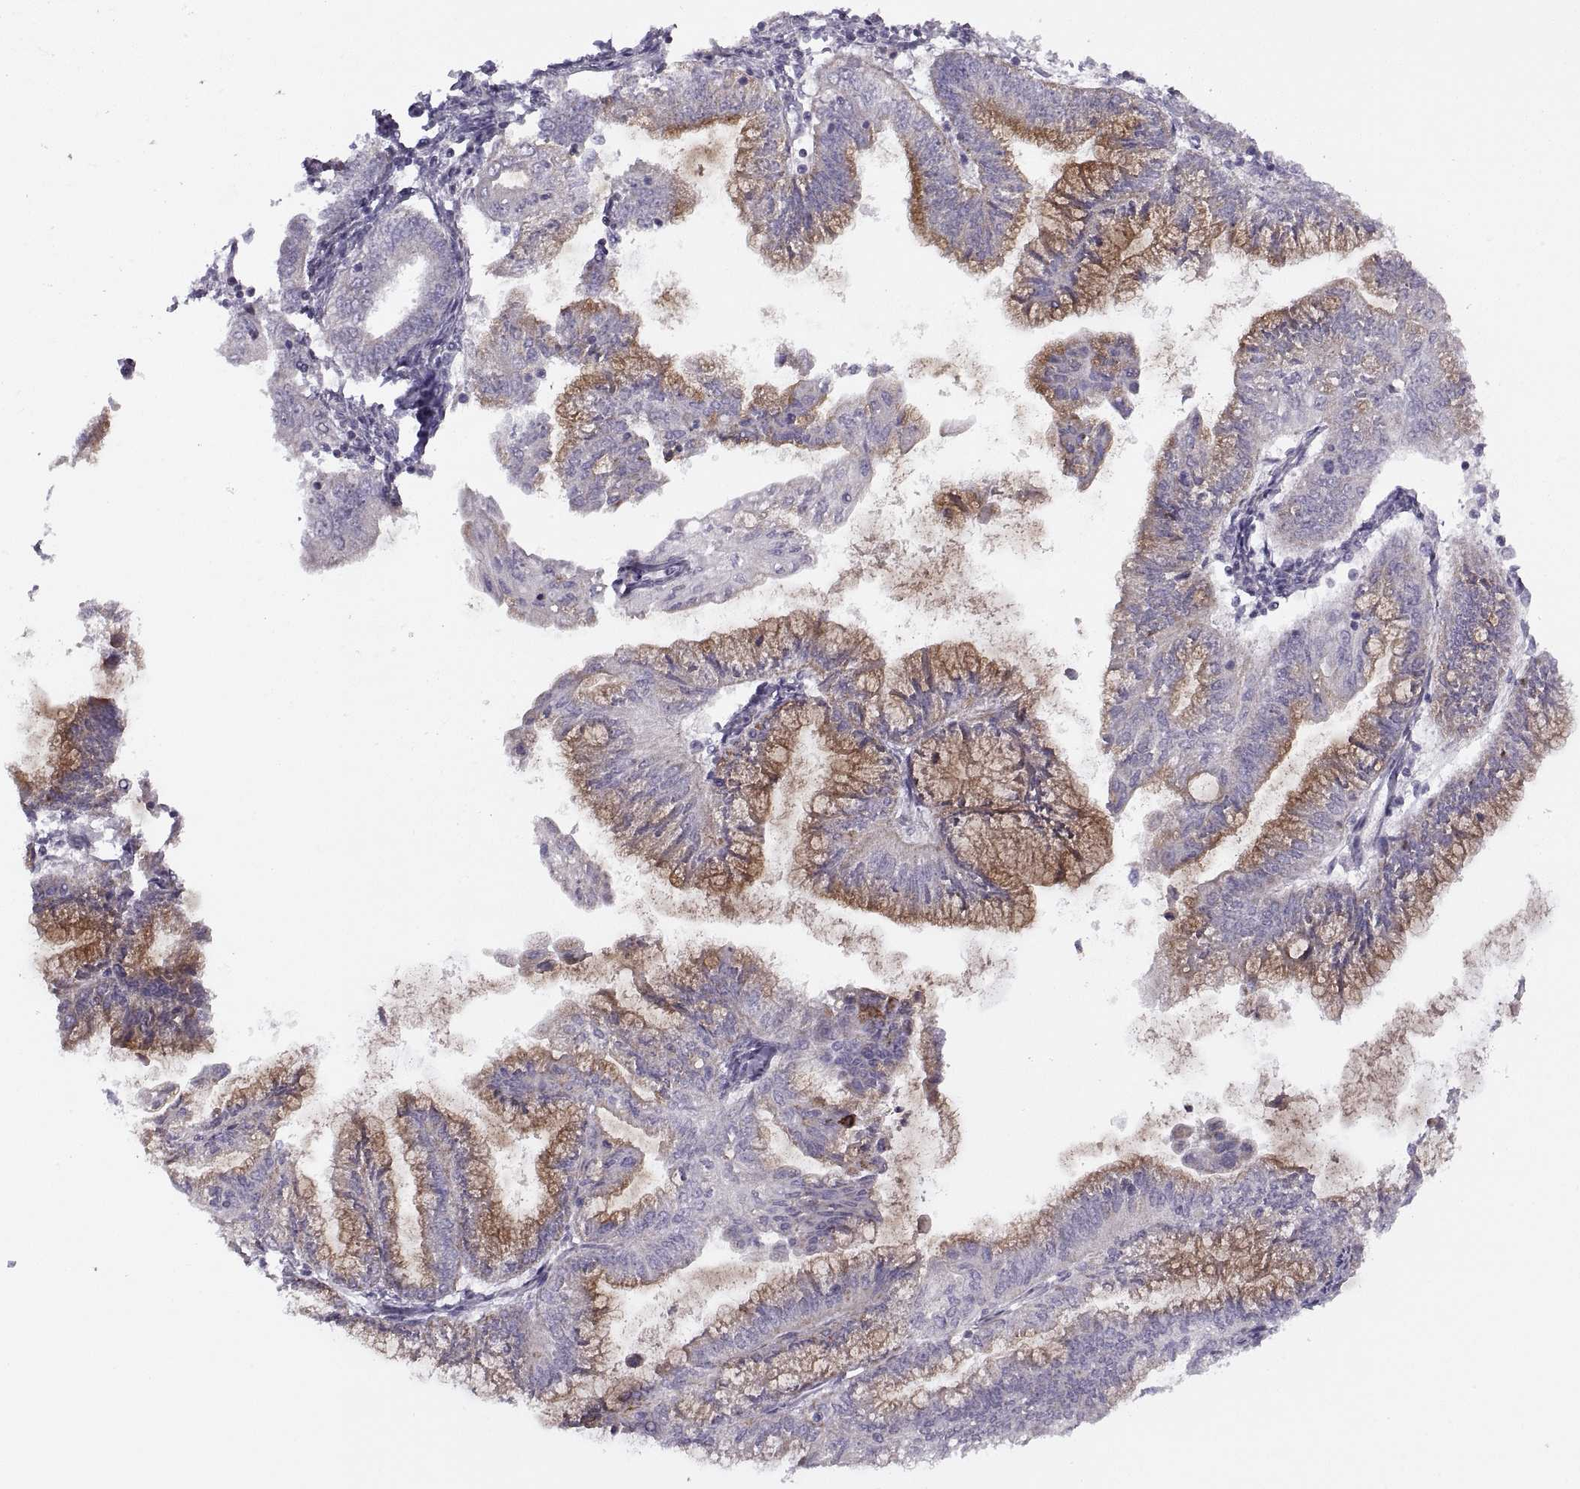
{"staining": {"intensity": "moderate", "quantity": "25%-75%", "location": "cytoplasmic/membranous"}, "tissue": "endometrial cancer", "cell_type": "Tumor cells", "image_type": "cancer", "snomed": [{"axis": "morphology", "description": "Adenocarcinoma, NOS"}, {"axis": "topography", "description": "Endometrium"}], "caption": "A photomicrograph showing moderate cytoplasmic/membranous expression in about 25%-75% of tumor cells in adenocarcinoma (endometrial), as visualized by brown immunohistochemical staining.", "gene": "PIERCE1", "patient": {"sex": "female", "age": 55}}